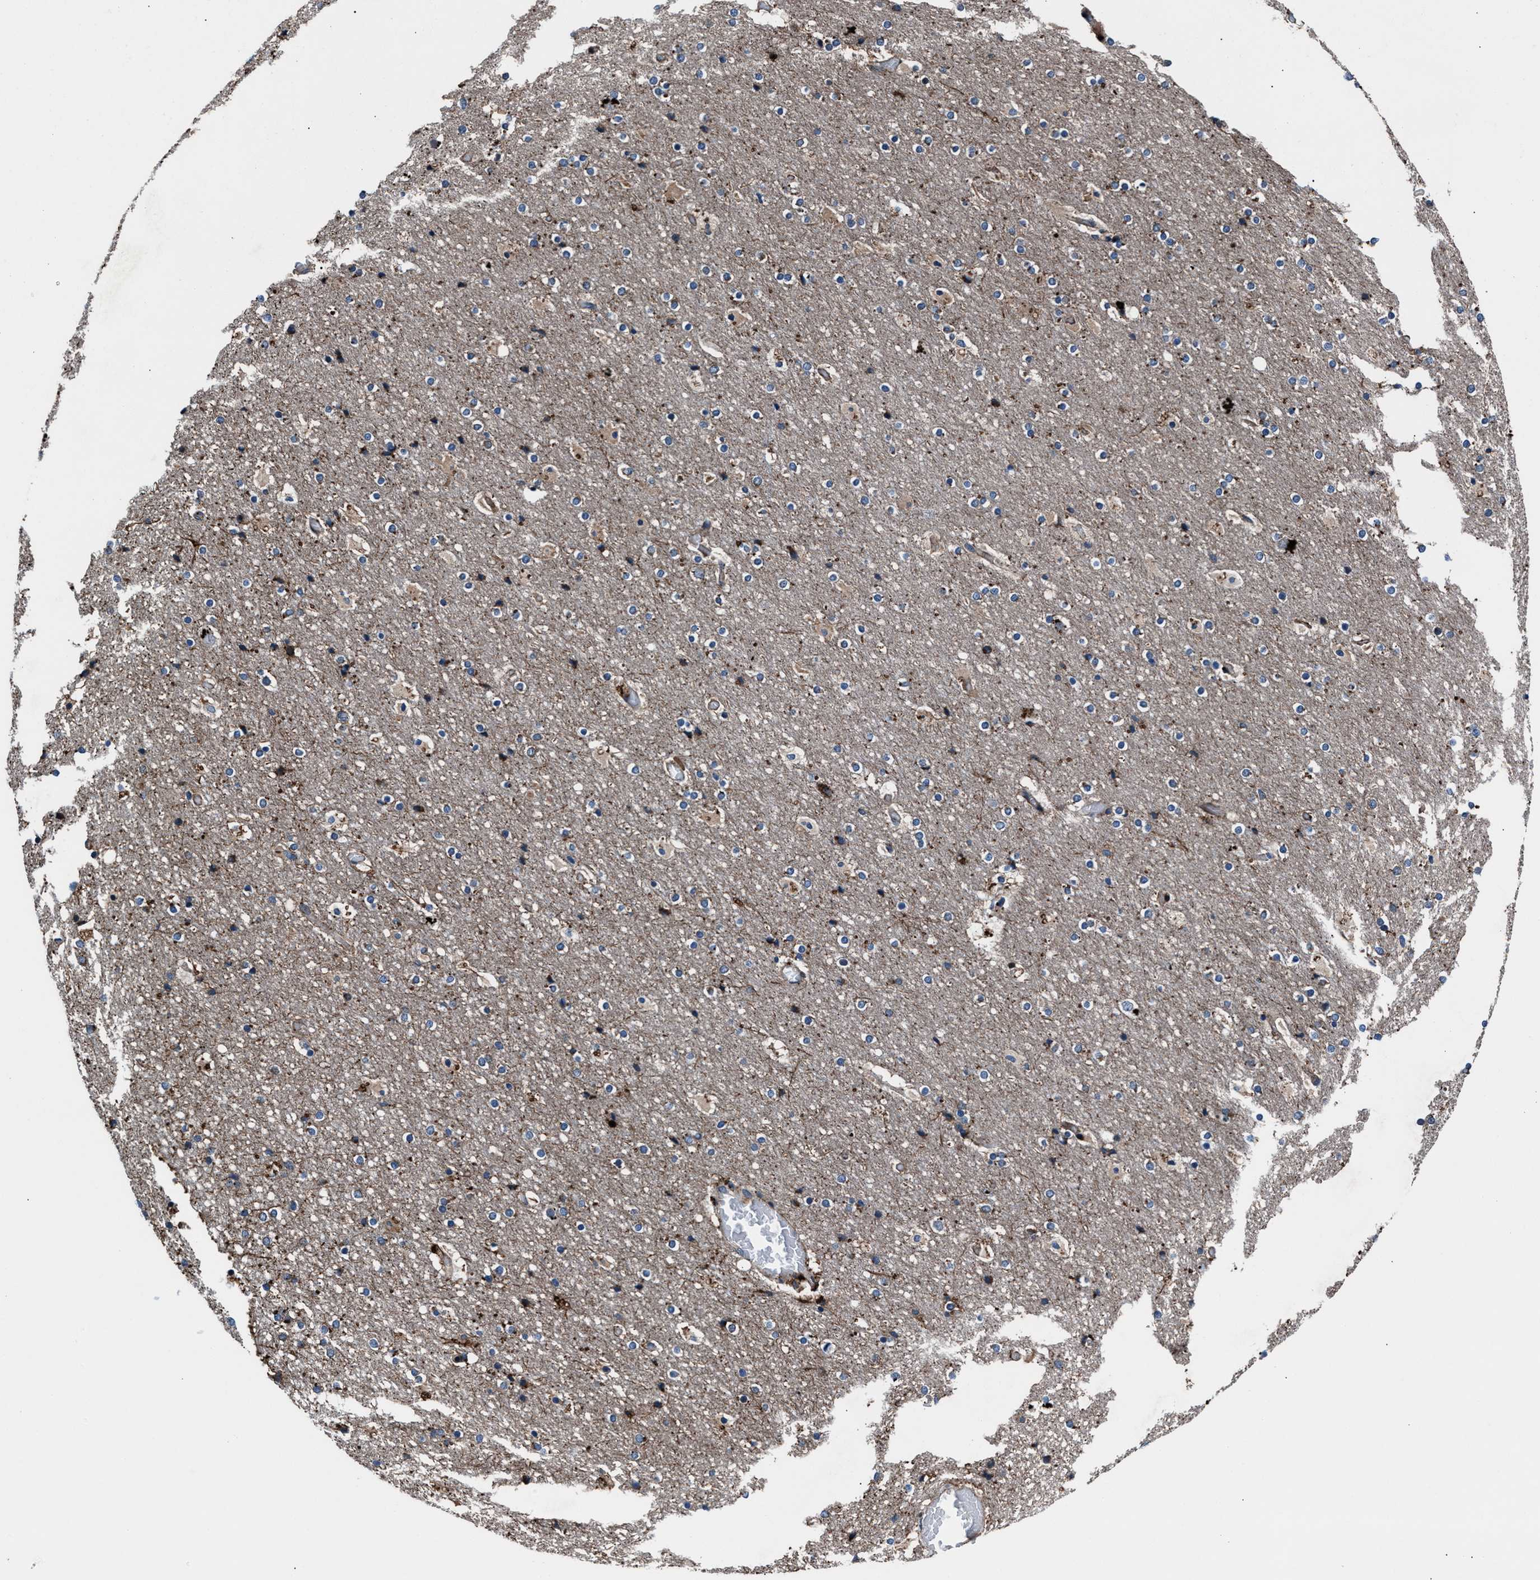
{"staining": {"intensity": "negative", "quantity": "none", "location": "none"}, "tissue": "cerebral cortex", "cell_type": "Endothelial cells", "image_type": "normal", "snomed": [{"axis": "morphology", "description": "Normal tissue, NOS"}, {"axis": "topography", "description": "Cerebral cortex"}], "caption": "IHC micrograph of benign cerebral cortex: human cerebral cortex stained with DAB displays no significant protein staining in endothelial cells. (Brightfield microscopy of DAB IHC at high magnification).", "gene": "MFSD11", "patient": {"sex": "male", "age": 57}}